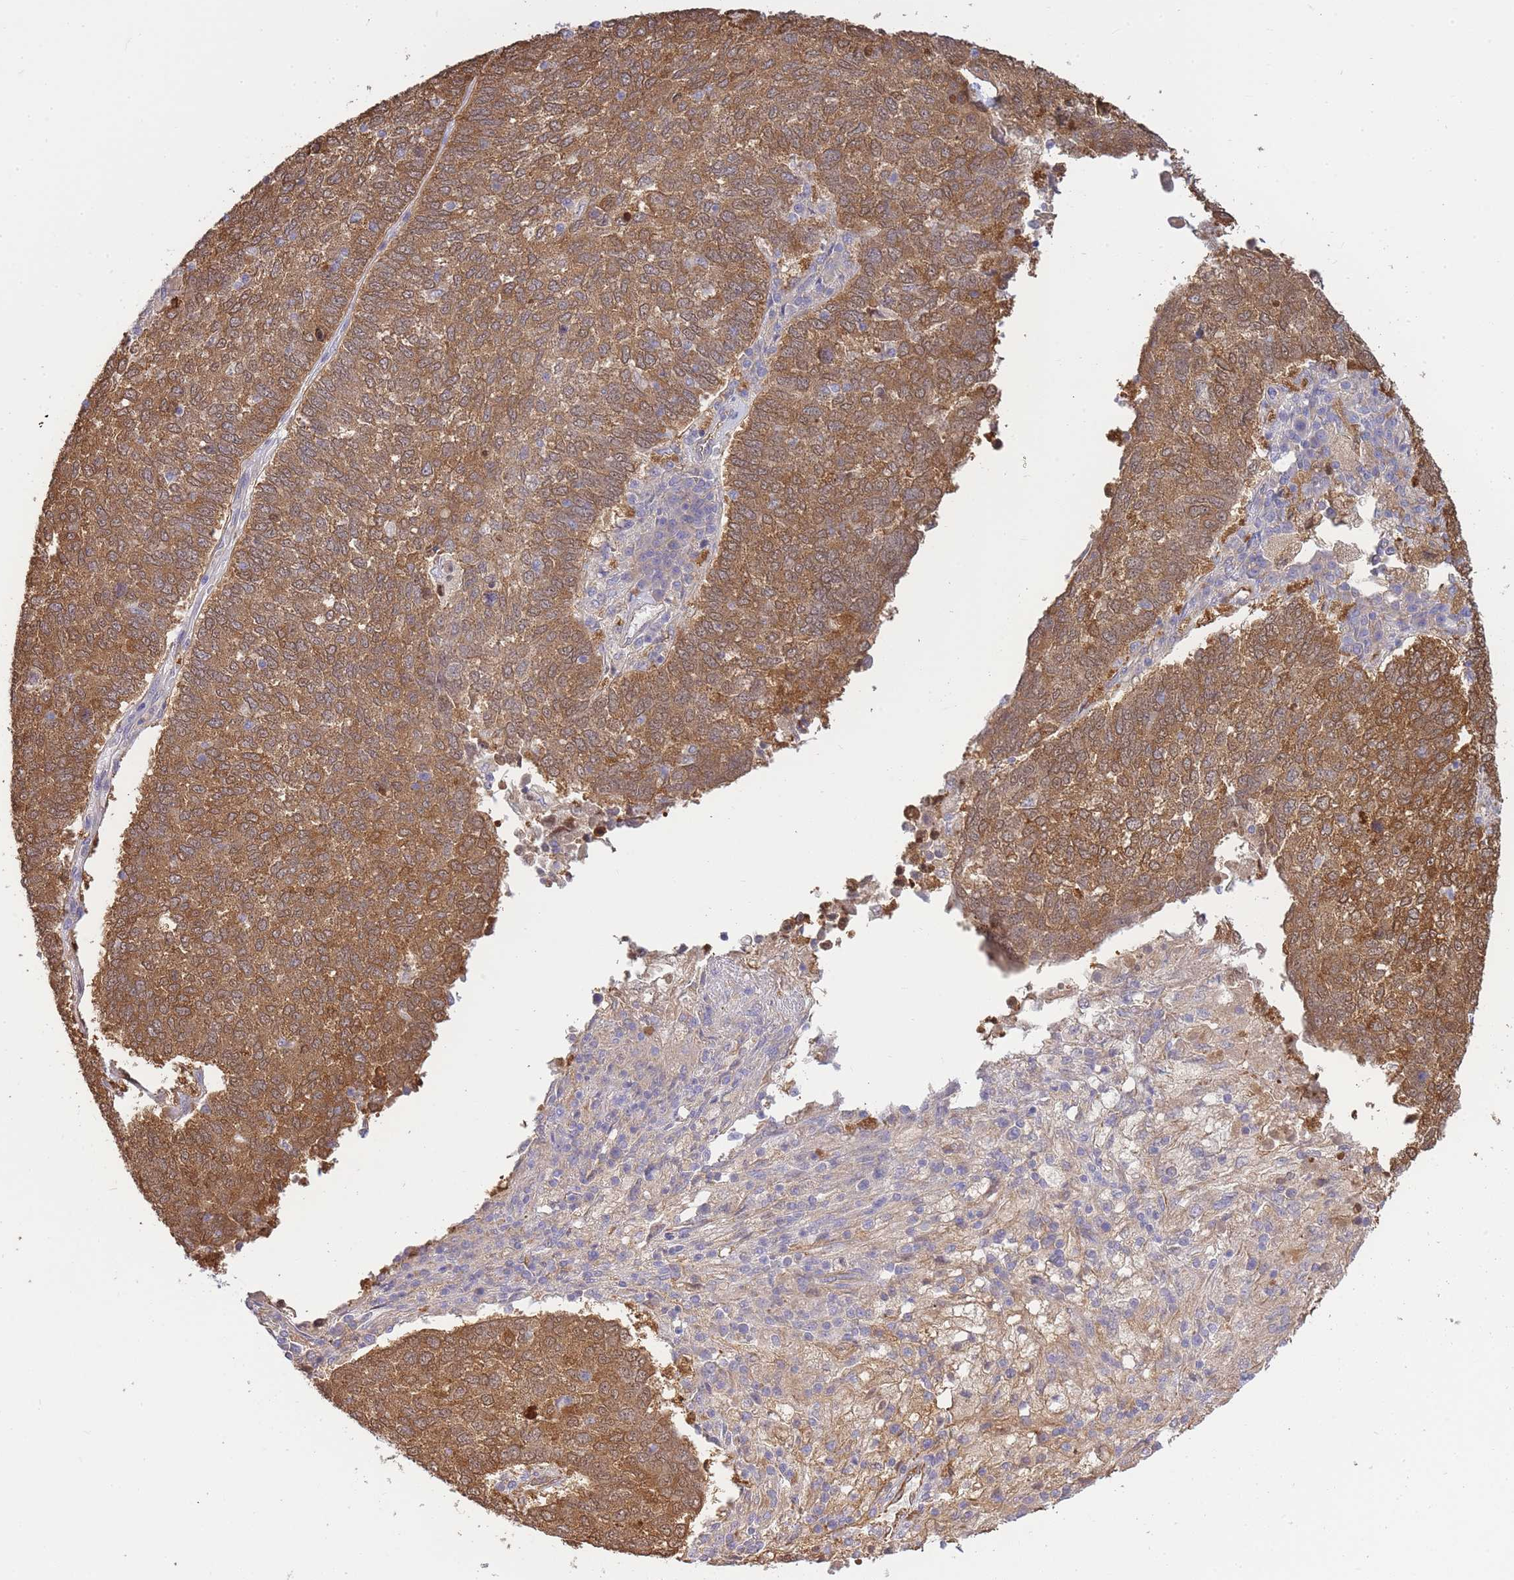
{"staining": {"intensity": "moderate", "quantity": ">75%", "location": "cytoplasmic/membranous"}, "tissue": "lung cancer", "cell_type": "Tumor cells", "image_type": "cancer", "snomed": [{"axis": "morphology", "description": "Squamous cell carcinoma, NOS"}, {"axis": "topography", "description": "Lung"}], "caption": "IHC of human squamous cell carcinoma (lung) exhibits medium levels of moderate cytoplasmic/membranous staining in approximately >75% of tumor cells. (DAB (3,3'-diaminobenzidine) = brown stain, brightfield microscopy at high magnification).", "gene": "ECPAS", "patient": {"sex": "male", "age": 73}}